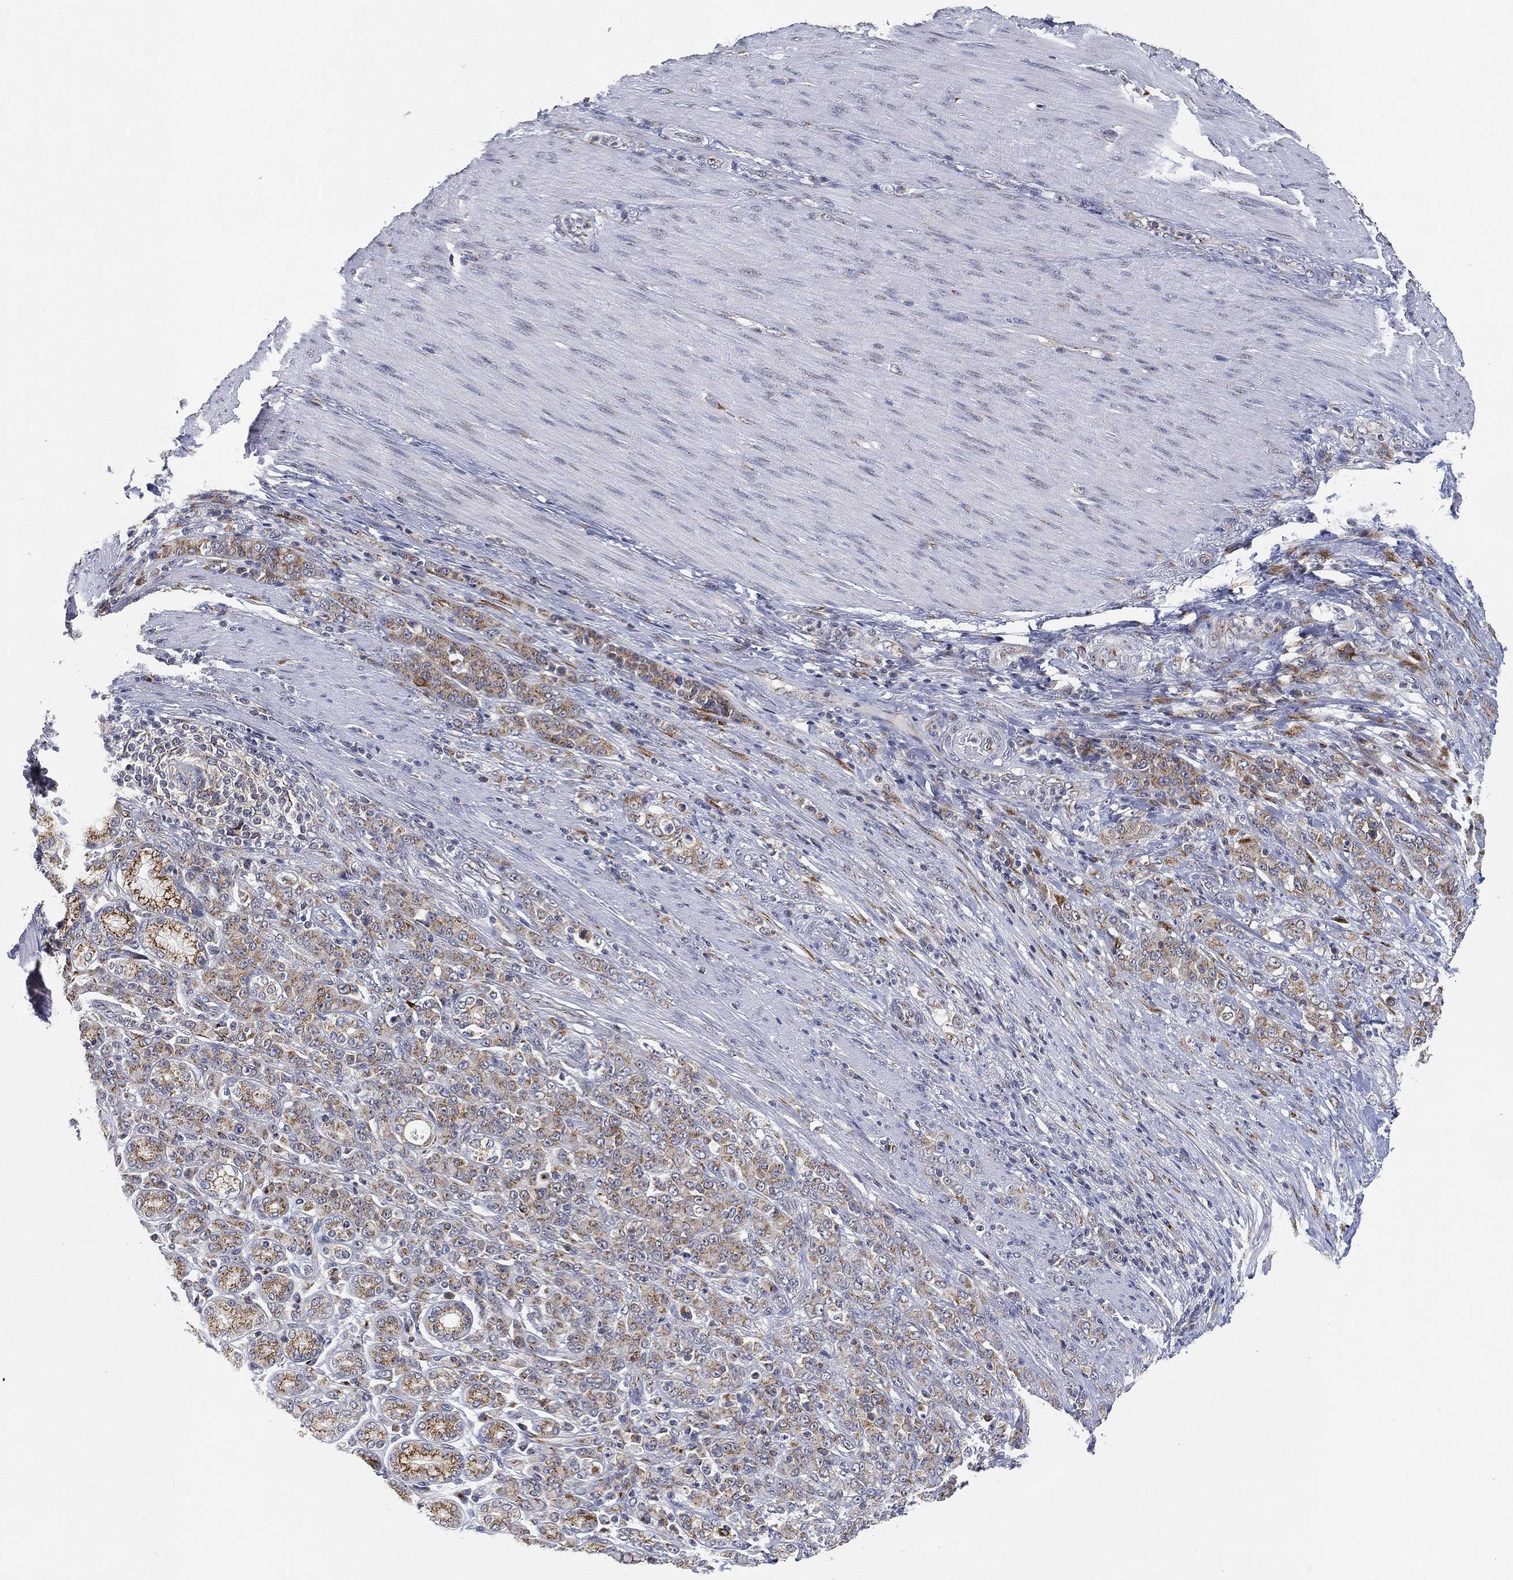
{"staining": {"intensity": "moderate", "quantity": "25%-75%", "location": "cytoplasmic/membranous"}, "tissue": "stomach cancer", "cell_type": "Tumor cells", "image_type": "cancer", "snomed": [{"axis": "morphology", "description": "Normal tissue, NOS"}, {"axis": "morphology", "description": "Adenocarcinoma, NOS"}, {"axis": "topography", "description": "Stomach"}], "caption": "Immunohistochemical staining of human stomach cancer demonstrates moderate cytoplasmic/membranous protein staining in approximately 25%-75% of tumor cells.", "gene": "TICAM1", "patient": {"sex": "female", "age": 79}}